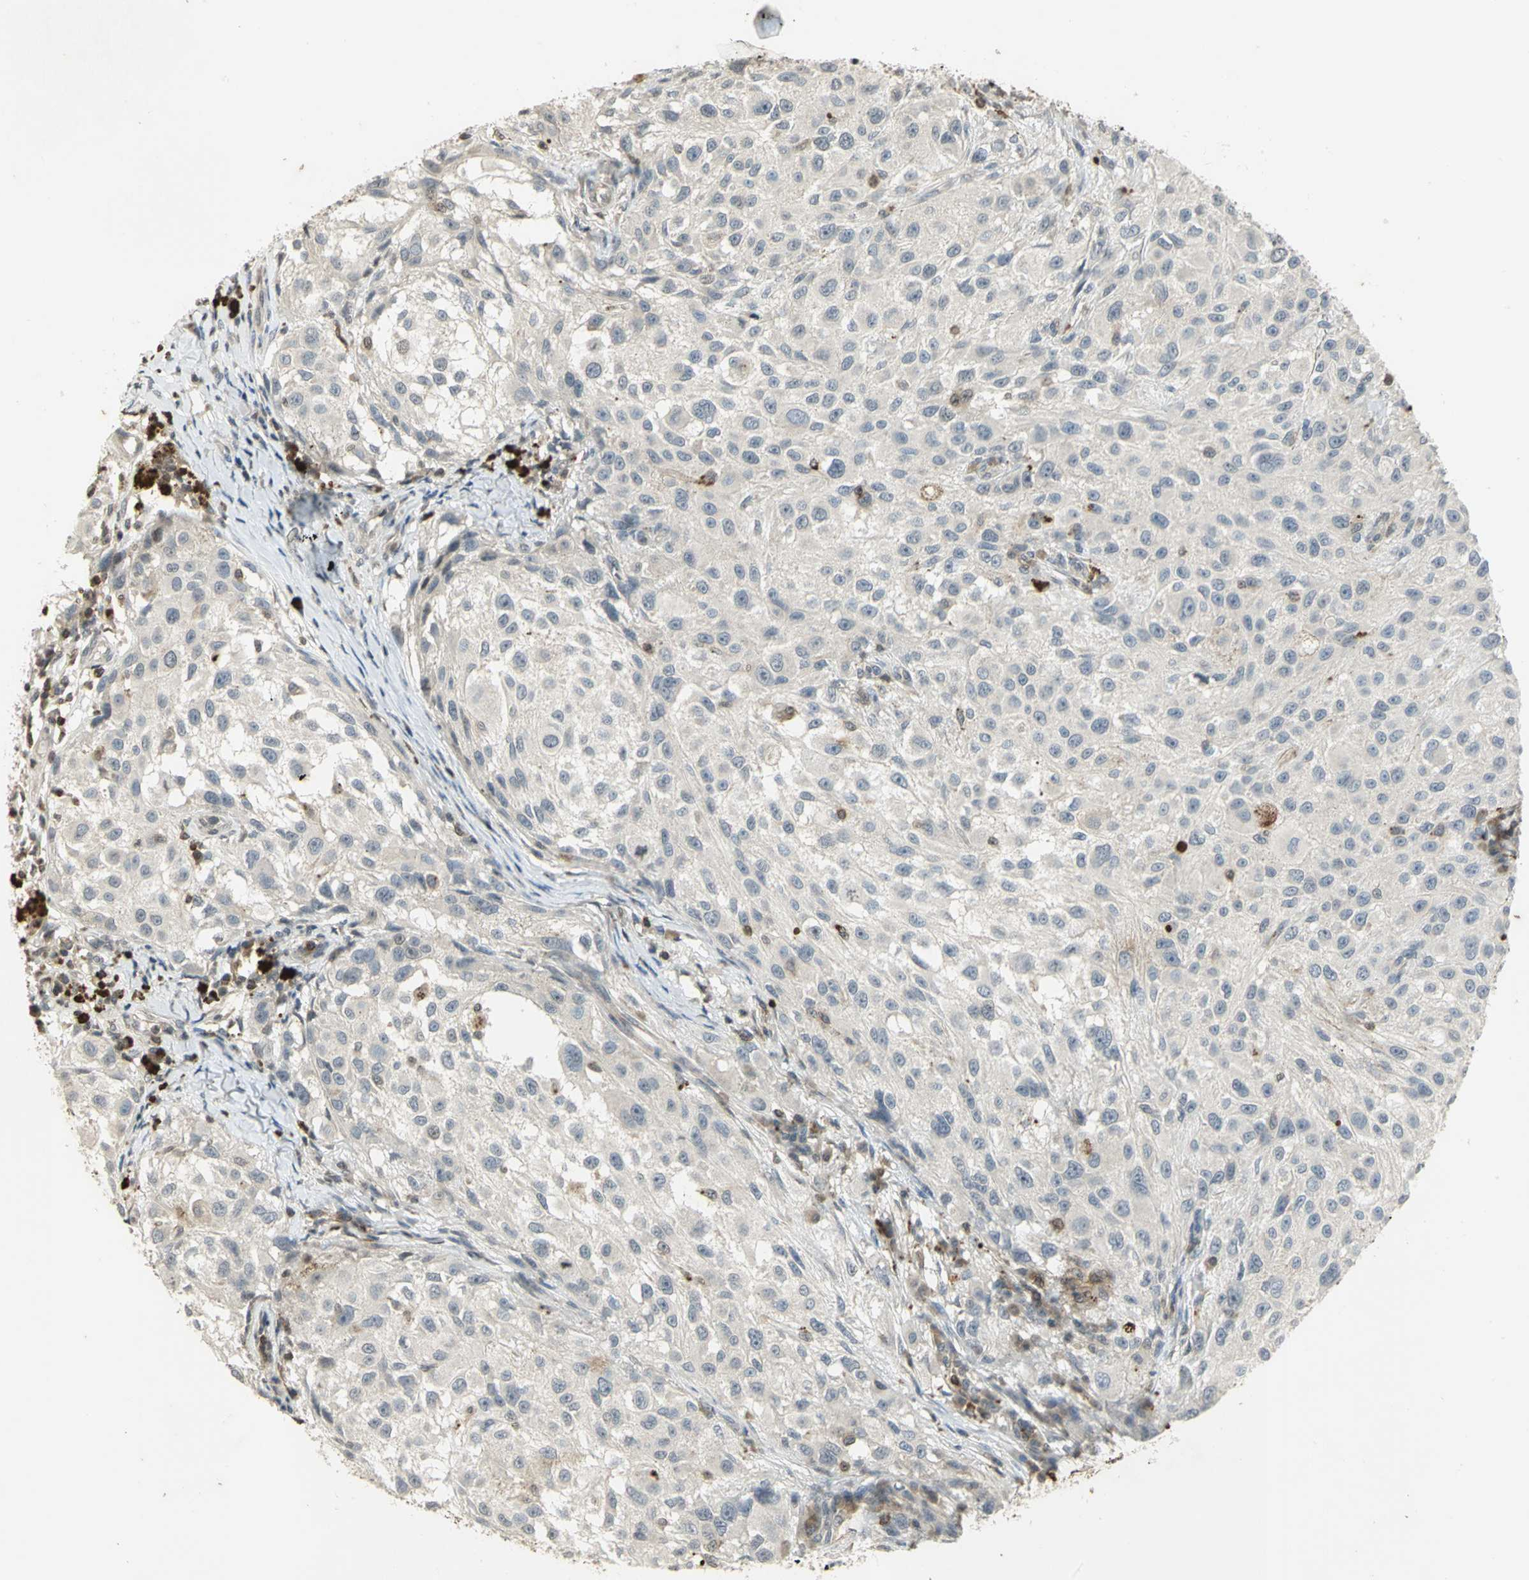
{"staining": {"intensity": "negative", "quantity": "none", "location": "none"}, "tissue": "melanoma", "cell_type": "Tumor cells", "image_type": "cancer", "snomed": [{"axis": "morphology", "description": "Necrosis, NOS"}, {"axis": "morphology", "description": "Malignant melanoma, NOS"}, {"axis": "topography", "description": "Skin"}], "caption": "Immunohistochemistry (IHC) histopathology image of melanoma stained for a protein (brown), which reveals no expression in tumor cells.", "gene": "IL16", "patient": {"sex": "female", "age": 87}}